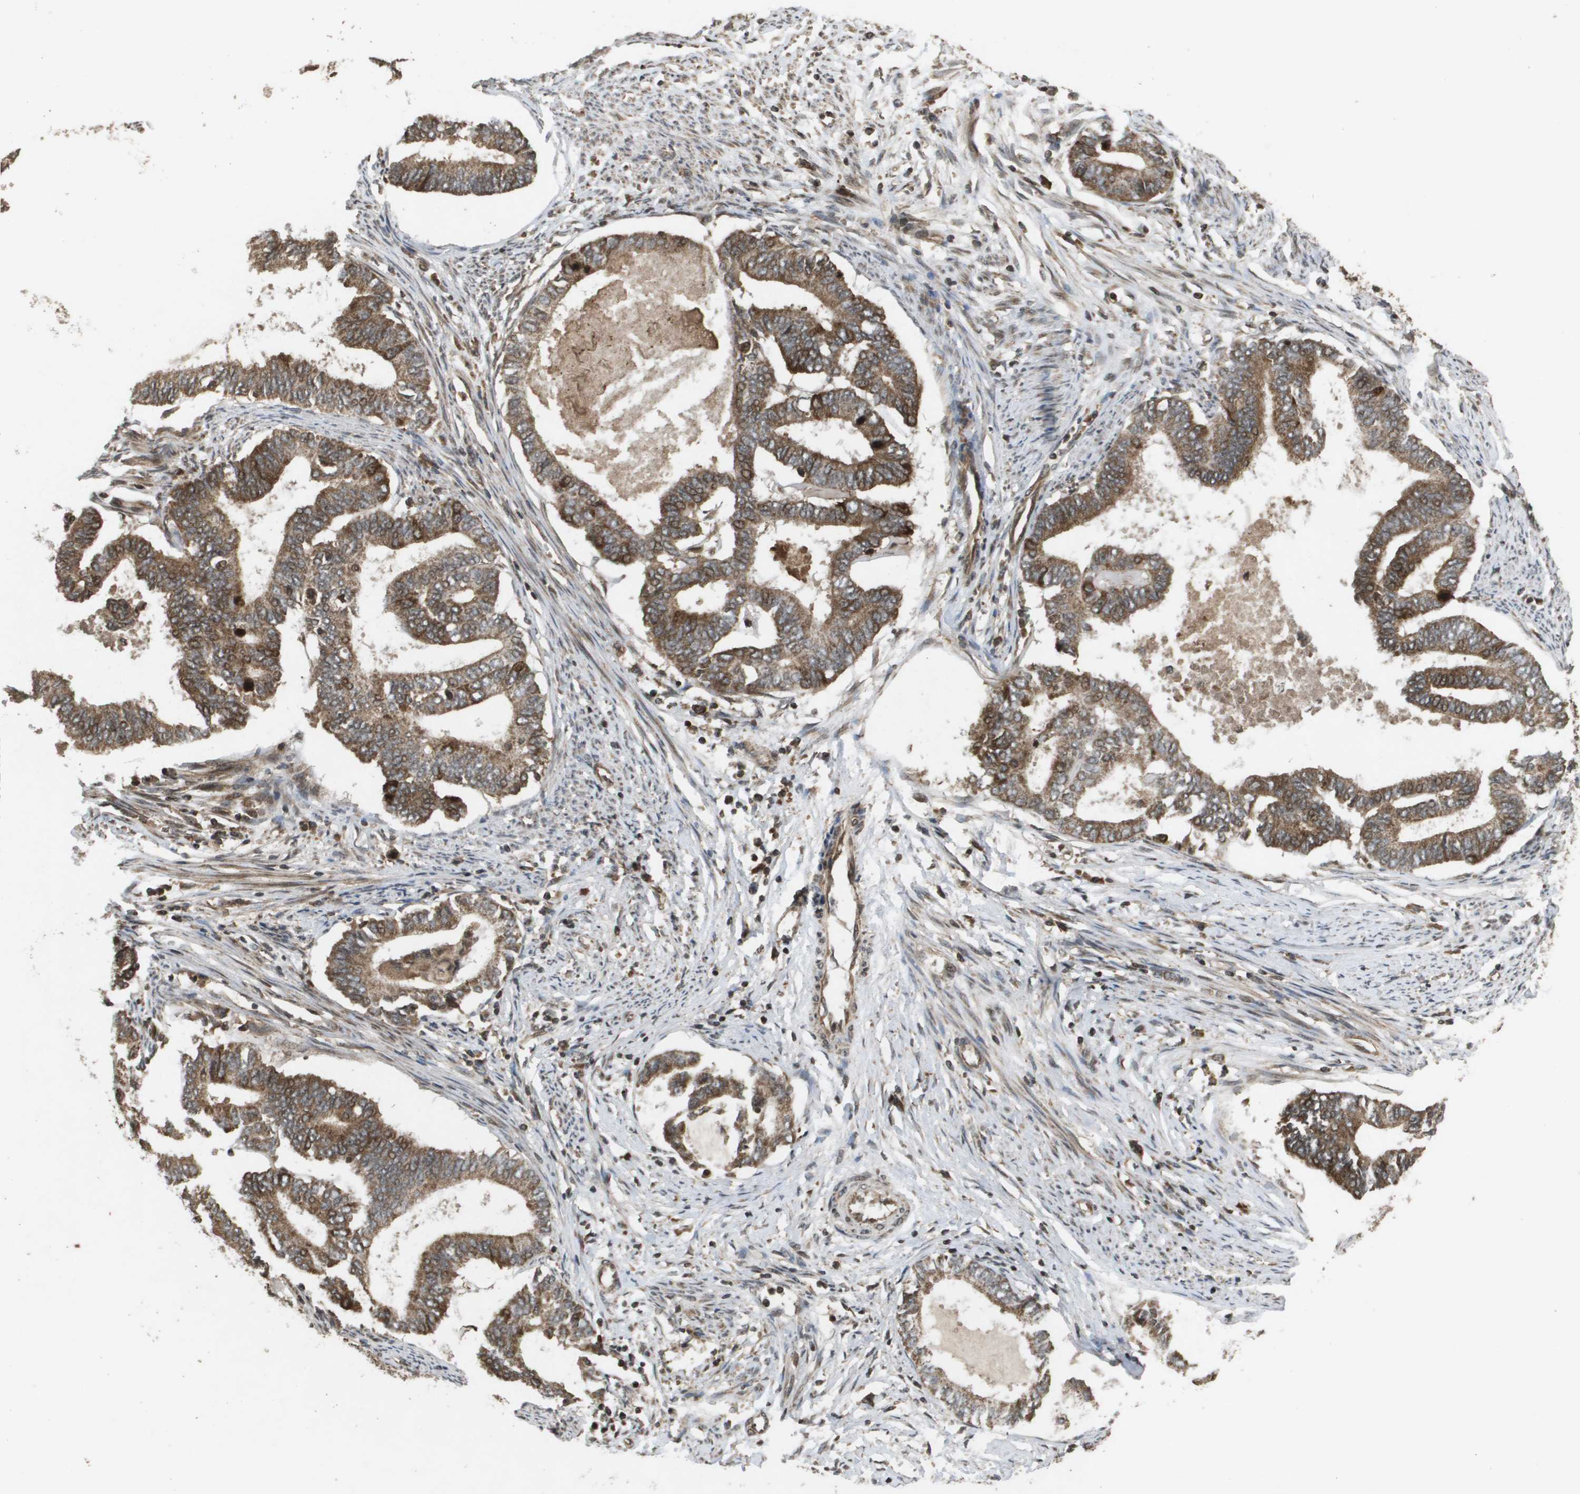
{"staining": {"intensity": "moderate", "quantity": ">75%", "location": "cytoplasmic/membranous"}, "tissue": "endometrial cancer", "cell_type": "Tumor cells", "image_type": "cancer", "snomed": [{"axis": "morphology", "description": "Adenocarcinoma, NOS"}, {"axis": "topography", "description": "Endometrium"}], "caption": "A medium amount of moderate cytoplasmic/membranous expression is identified in approximately >75% of tumor cells in endometrial adenocarcinoma tissue.", "gene": "KIF11", "patient": {"sex": "female", "age": 86}}